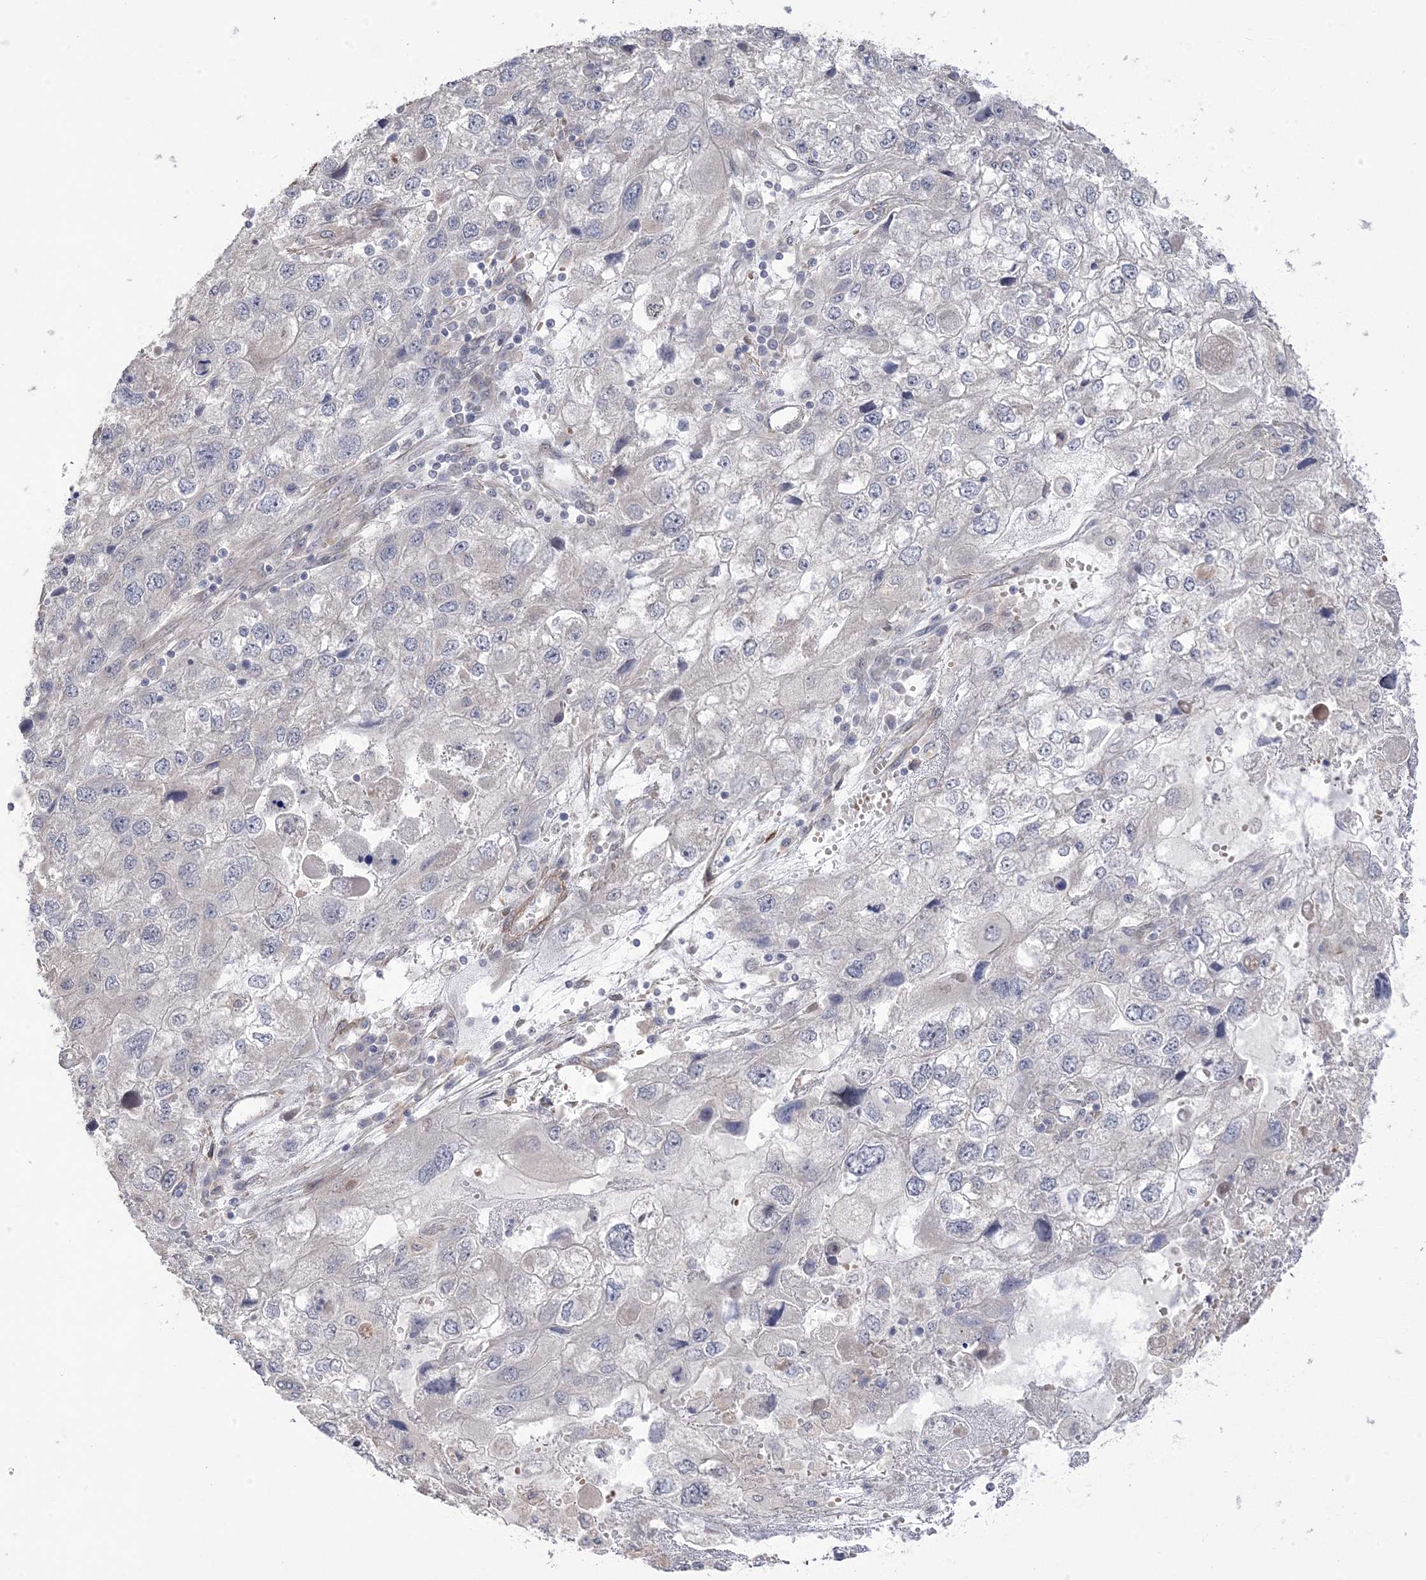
{"staining": {"intensity": "negative", "quantity": "none", "location": "none"}, "tissue": "endometrial cancer", "cell_type": "Tumor cells", "image_type": "cancer", "snomed": [{"axis": "morphology", "description": "Adenocarcinoma, NOS"}, {"axis": "topography", "description": "Endometrium"}], "caption": "Photomicrograph shows no protein positivity in tumor cells of adenocarcinoma (endometrial) tissue.", "gene": "GTPBP6", "patient": {"sex": "female", "age": 49}}